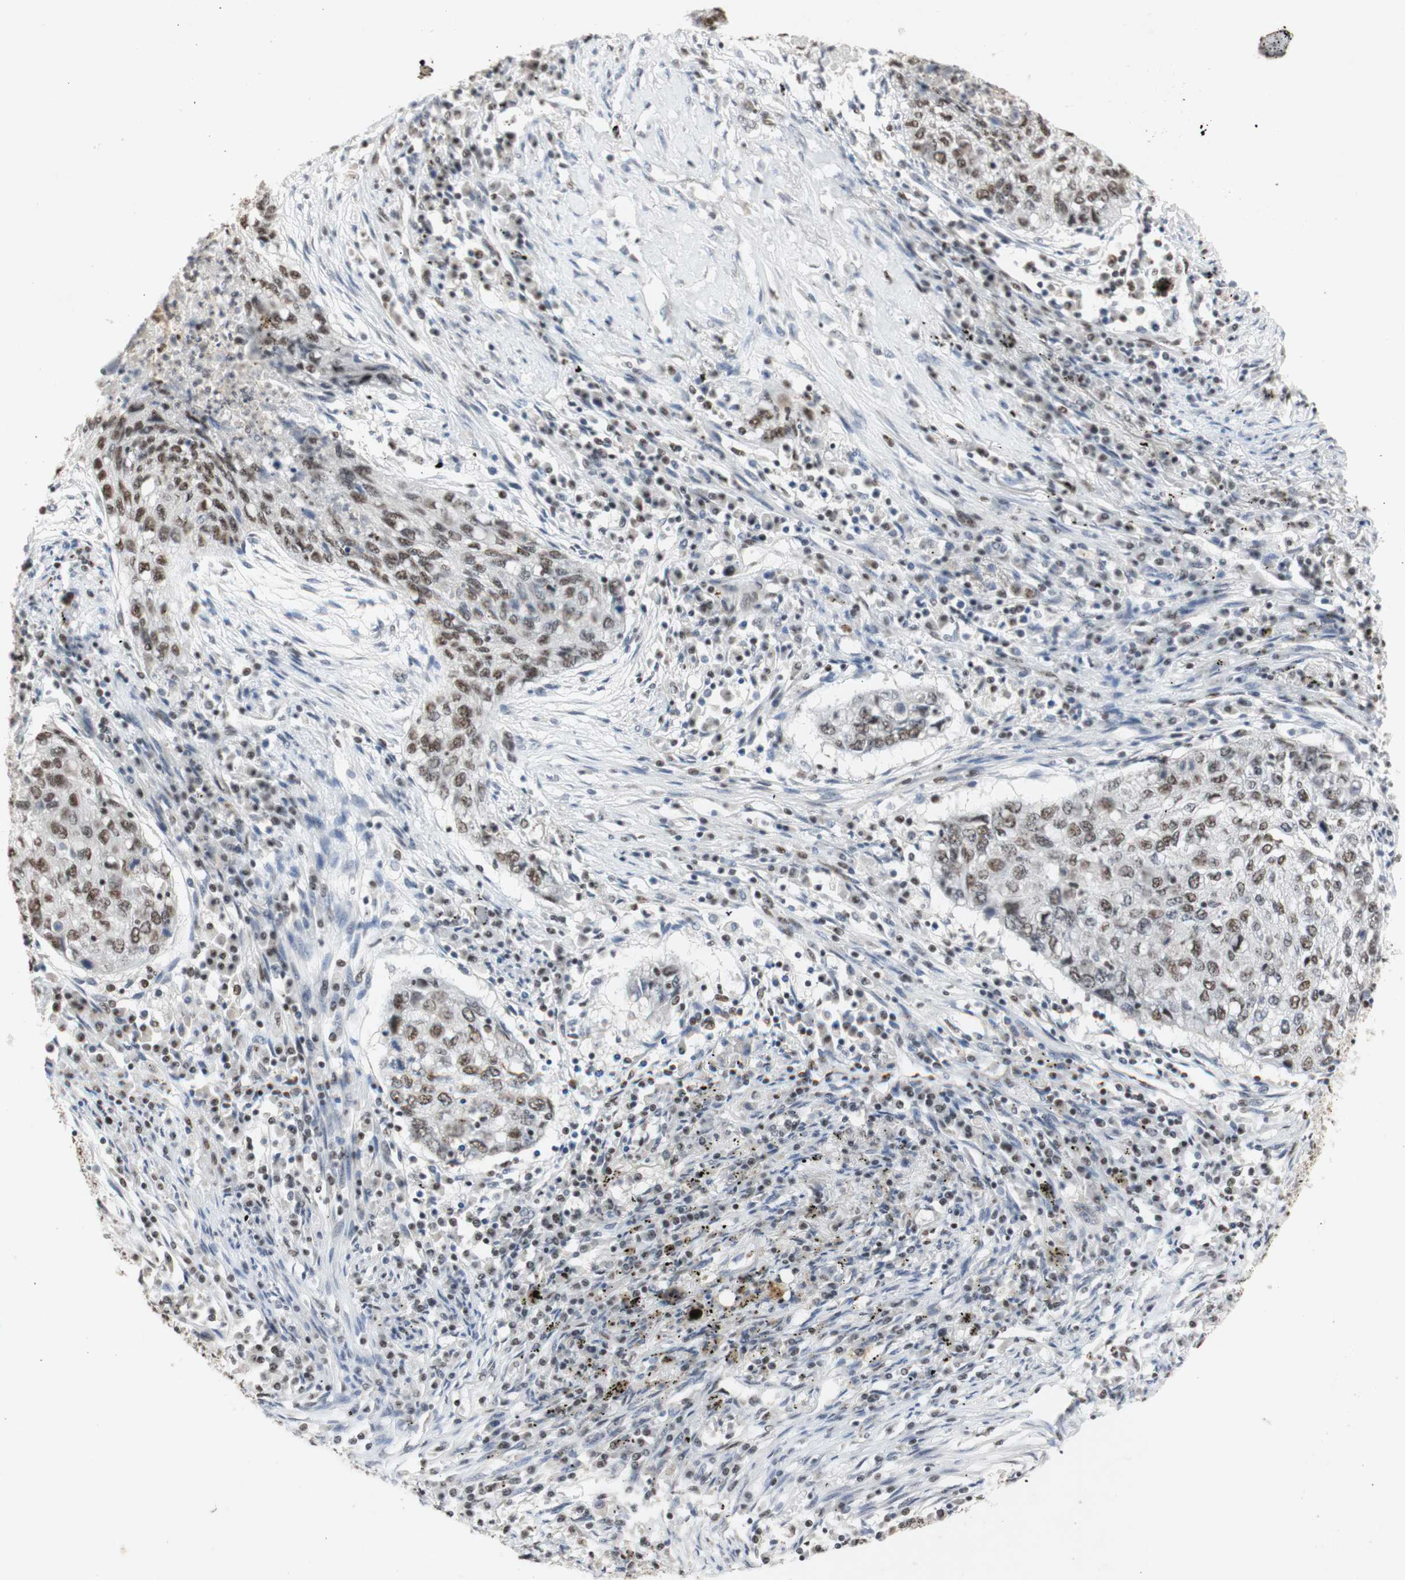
{"staining": {"intensity": "moderate", "quantity": ">75%", "location": "nuclear"}, "tissue": "lung cancer", "cell_type": "Tumor cells", "image_type": "cancer", "snomed": [{"axis": "morphology", "description": "Squamous cell carcinoma, NOS"}, {"axis": "topography", "description": "Lung"}], "caption": "Squamous cell carcinoma (lung) tissue exhibits moderate nuclear positivity in approximately >75% of tumor cells", "gene": "SNRPB", "patient": {"sex": "female", "age": 63}}